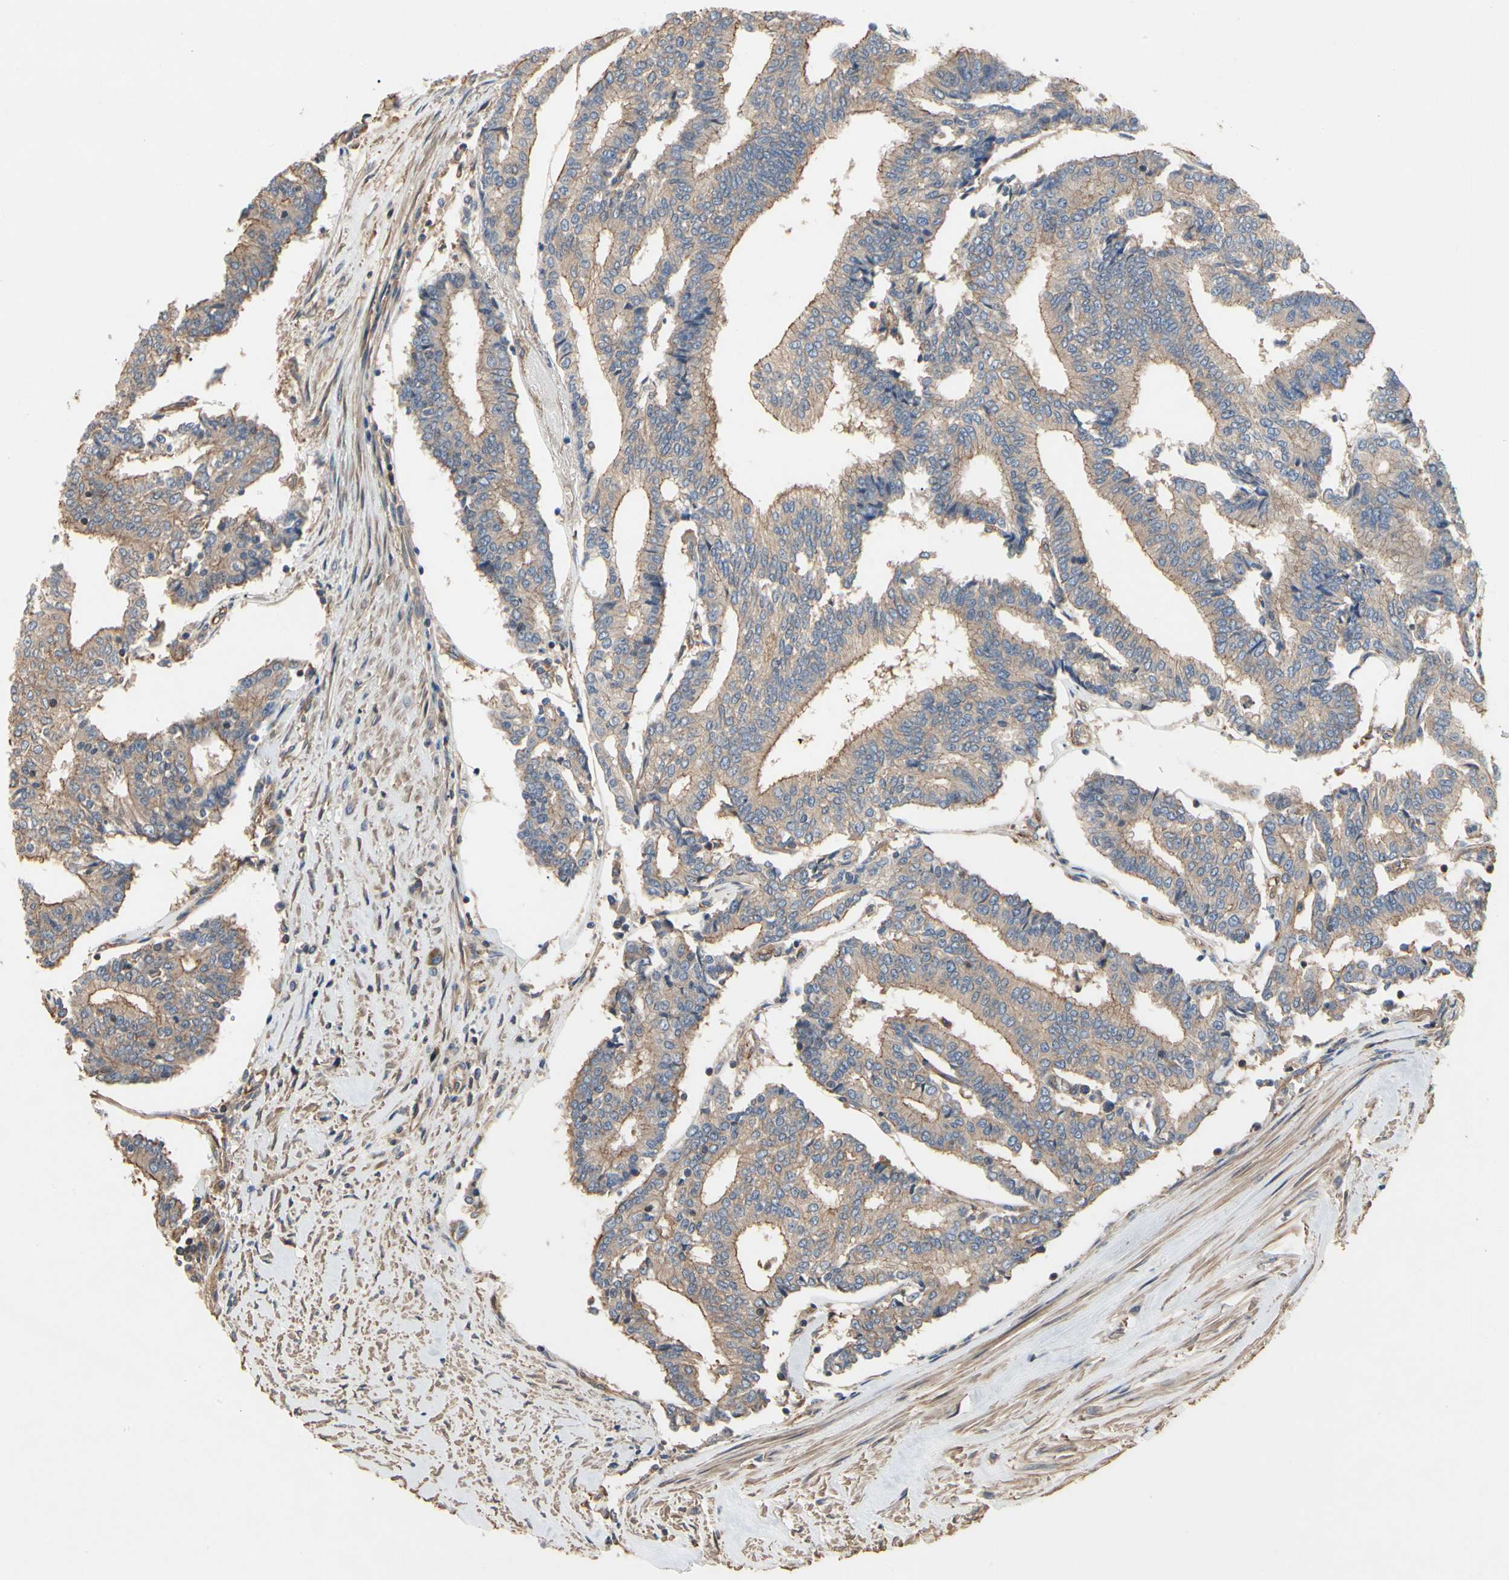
{"staining": {"intensity": "moderate", "quantity": ">75%", "location": "cytoplasmic/membranous"}, "tissue": "prostate cancer", "cell_type": "Tumor cells", "image_type": "cancer", "snomed": [{"axis": "morphology", "description": "Adenocarcinoma, High grade"}, {"axis": "topography", "description": "Prostate"}], "caption": "Prostate cancer (high-grade adenocarcinoma) stained for a protein reveals moderate cytoplasmic/membranous positivity in tumor cells. Using DAB (brown) and hematoxylin (blue) stains, captured at high magnification using brightfield microscopy.", "gene": "PDZK1", "patient": {"sex": "male", "age": 55}}